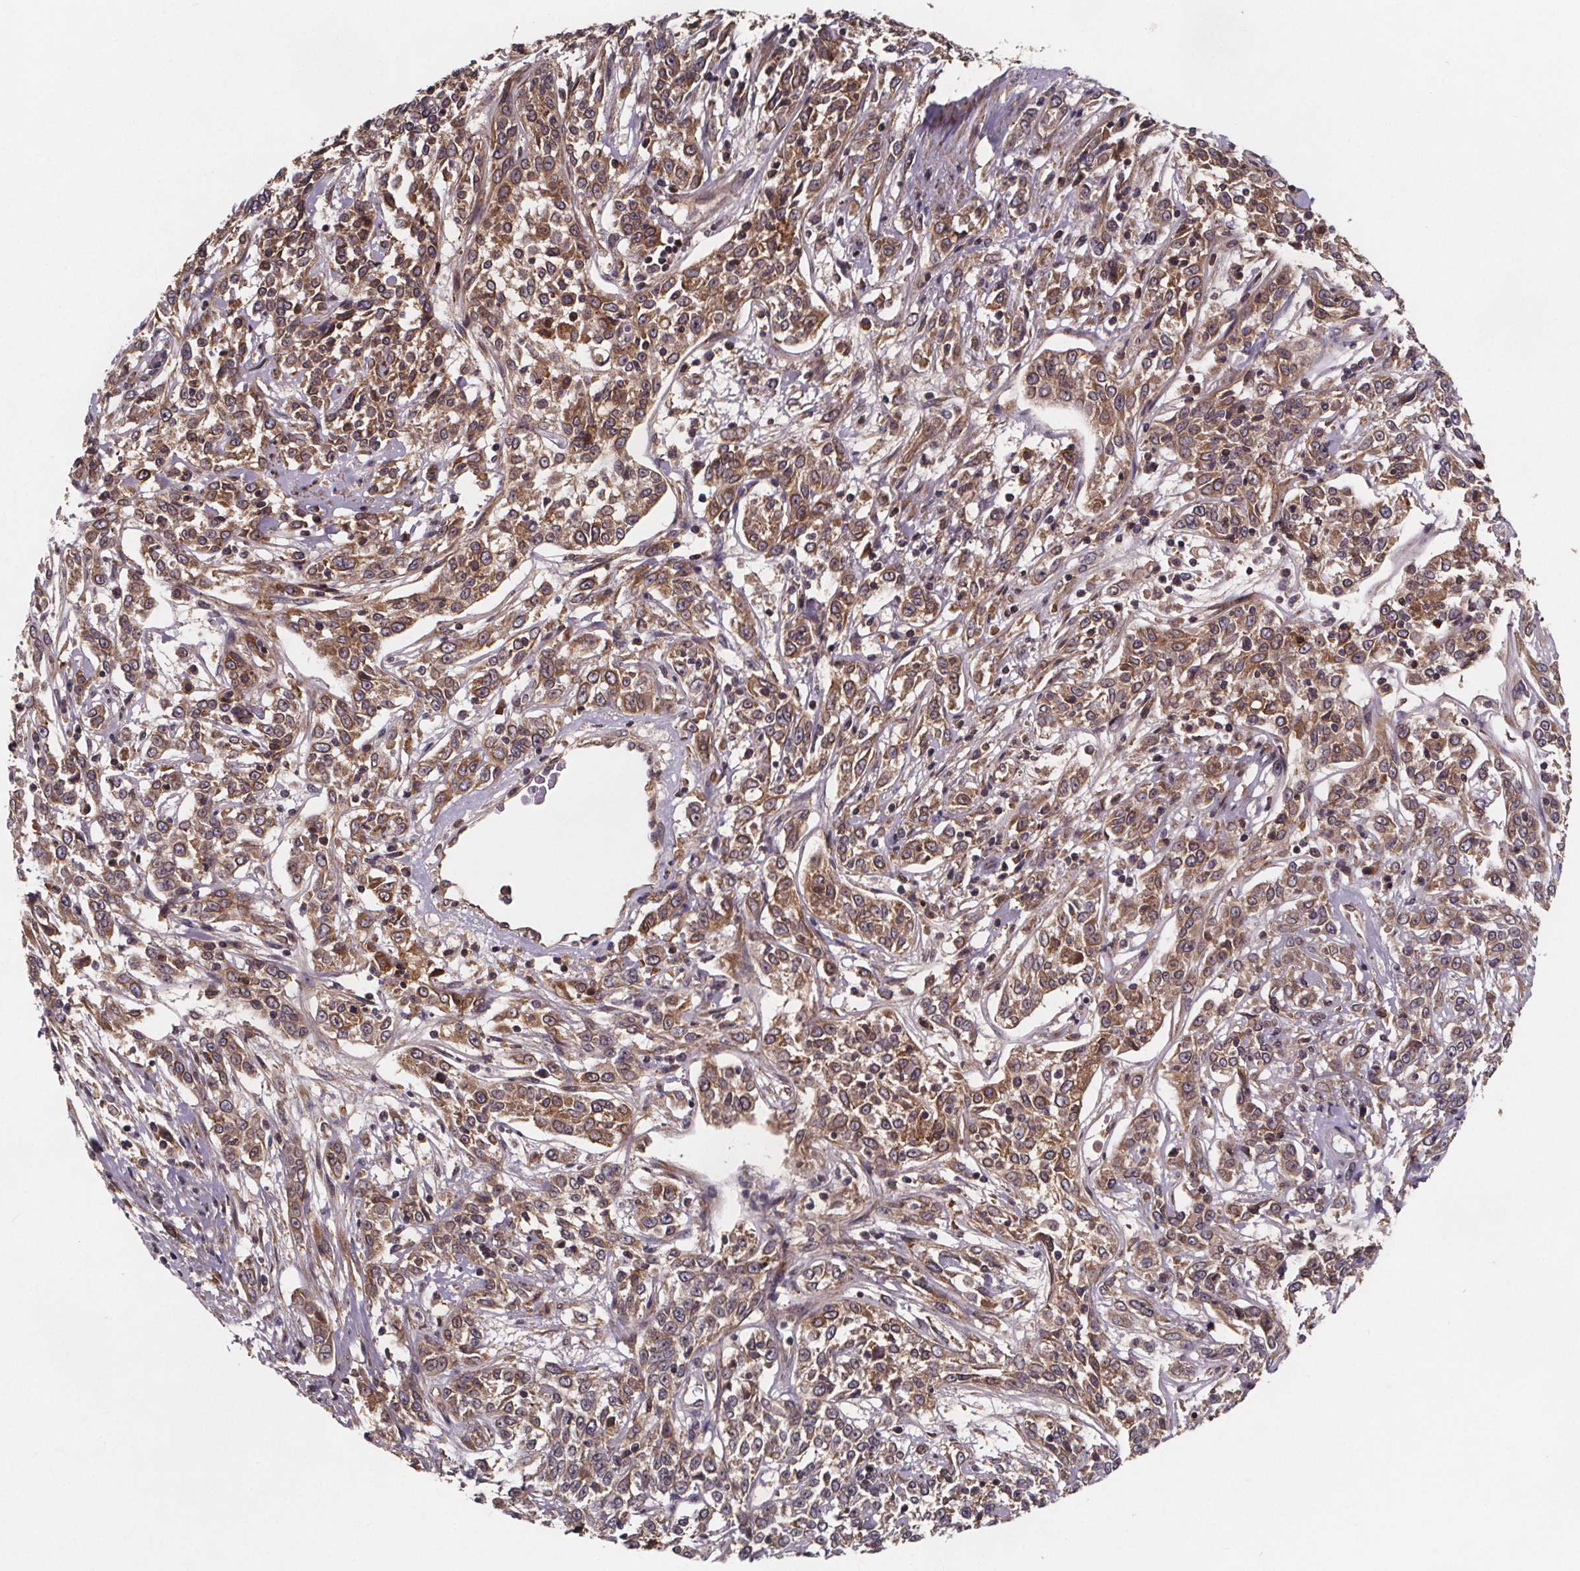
{"staining": {"intensity": "moderate", "quantity": ">75%", "location": "cytoplasmic/membranous"}, "tissue": "cervical cancer", "cell_type": "Tumor cells", "image_type": "cancer", "snomed": [{"axis": "morphology", "description": "Adenocarcinoma, NOS"}, {"axis": "topography", "description": "Cervix"}], "caption": "Cervical cancer stained for a protein (brown) demonstrates moderate cytoplasmic/membranous positive staining in approximately >75% of tumor cells.", "gene": "FASTKD3", "patient": {"sex": "female", "age": 40}}